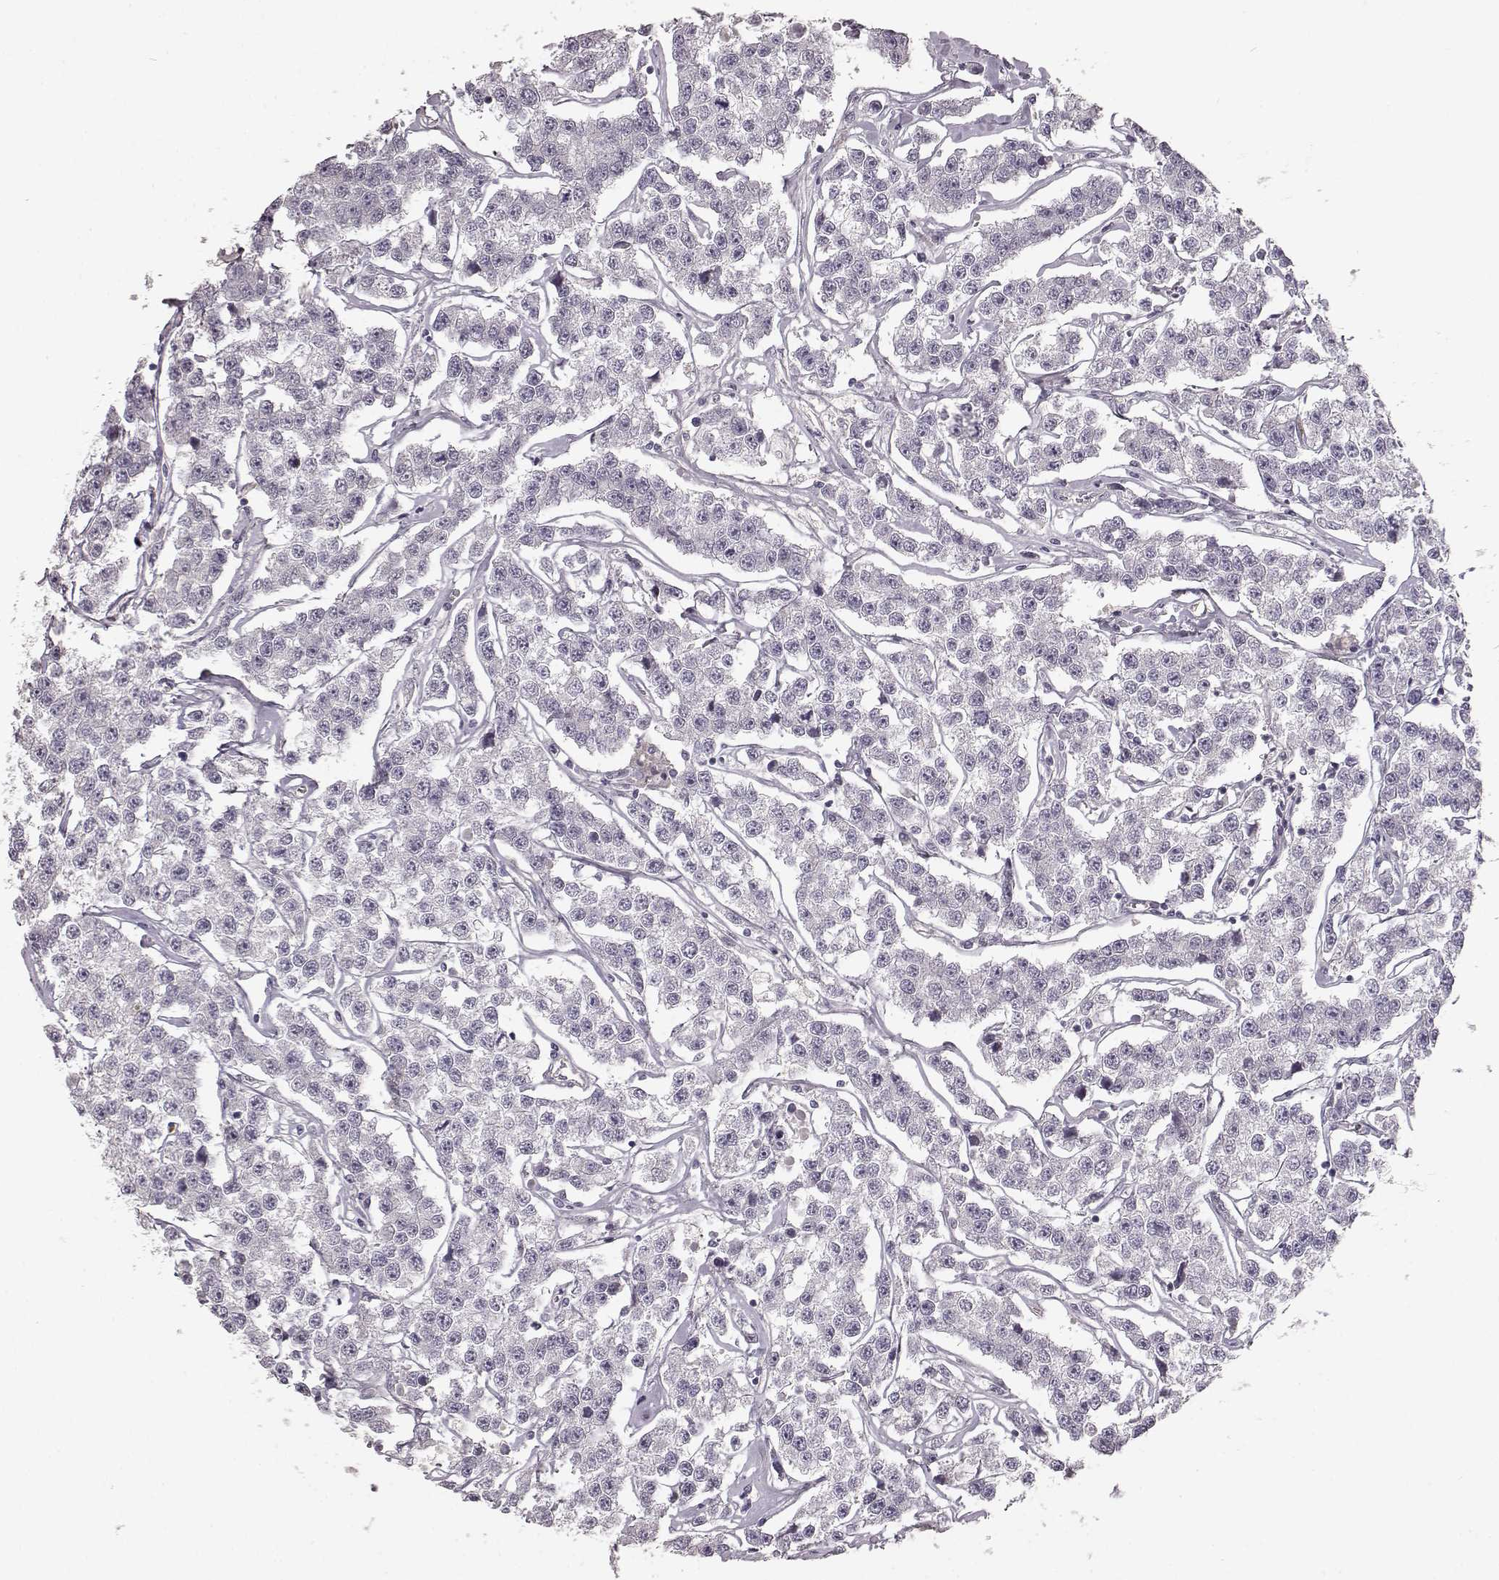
{"staining": {"intensity": "negative", "quantity": "none", "location": "none"}, "tissue": "testis cancer", "cell_type": "Tumor cells", "image_type": "cancer", "snomed": [{"axis": "morphology", "description": "Seminoma, NOS"}, {"axis": "topography", "description": "Testis"}], "caption": "An IHC micrograph of seminoma (testis) is shown. There is no staining in tumor cells of seminoma (testis).", "gene": "GPR50", "patient": {"sex": "male", "age": 59}}